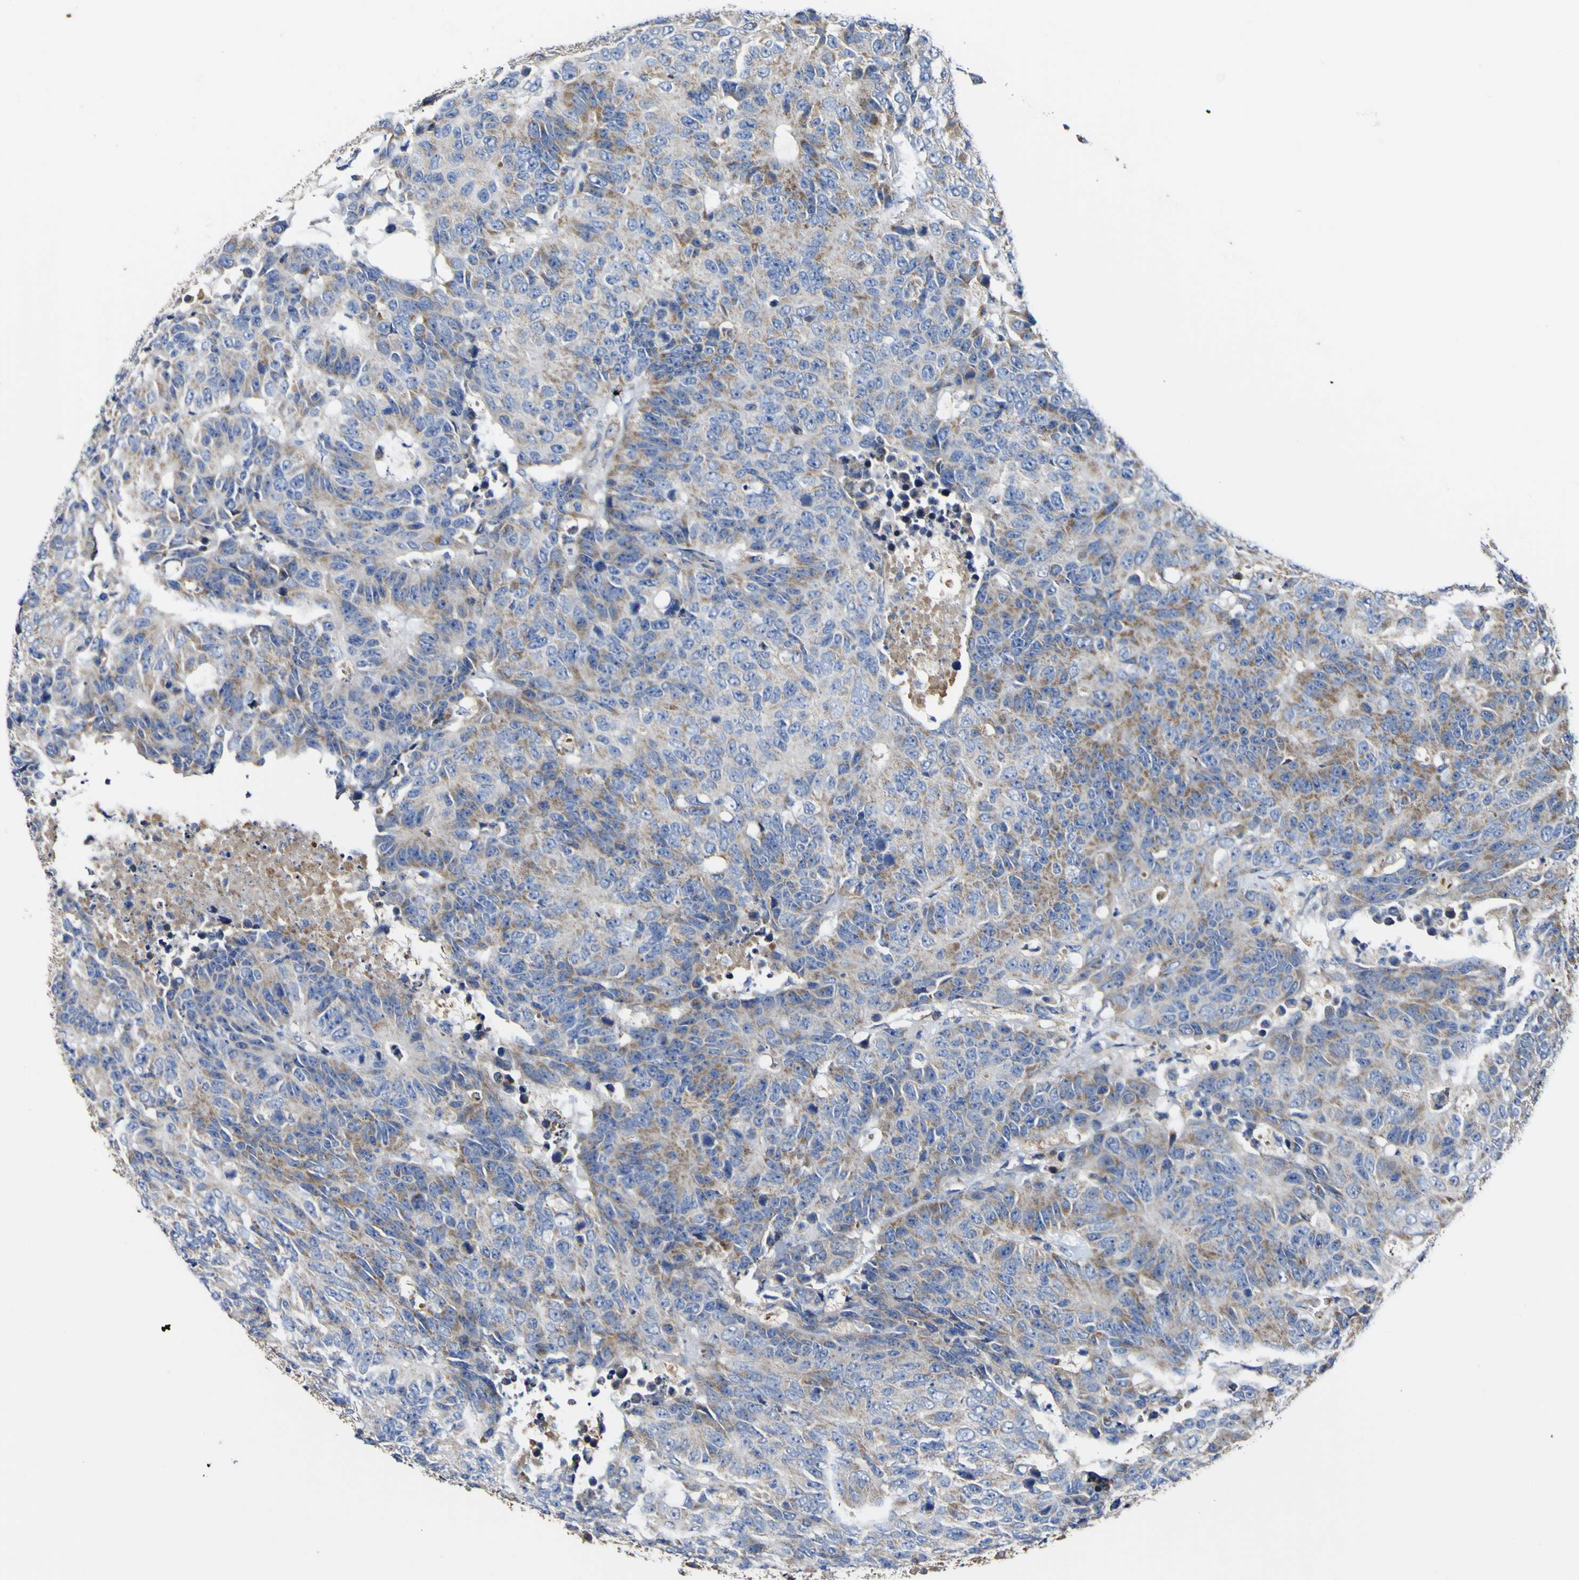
{"staining": {"intensity": "weak", "quantity": "25%-75%", "location": "cytoplasmic/membranous"}, "tissue": "colorectal cancer", "cell_type": "Tumor cells", "image_type": "cancer", "snomed": [{"axis": "morphology", "description": "Adenocarcinoma, NOS"}, {"axis": "topography", "description": "Colon"}], "caption": "Immunohistochemical staining of human adenocarcinoma (colorectal) shows low levels of weak cytoplasmic/membranous expression in about 25%-75% of tumor cells.", "gene": "CCDC90B", "patient": {"sex": "female", "age": 86}}